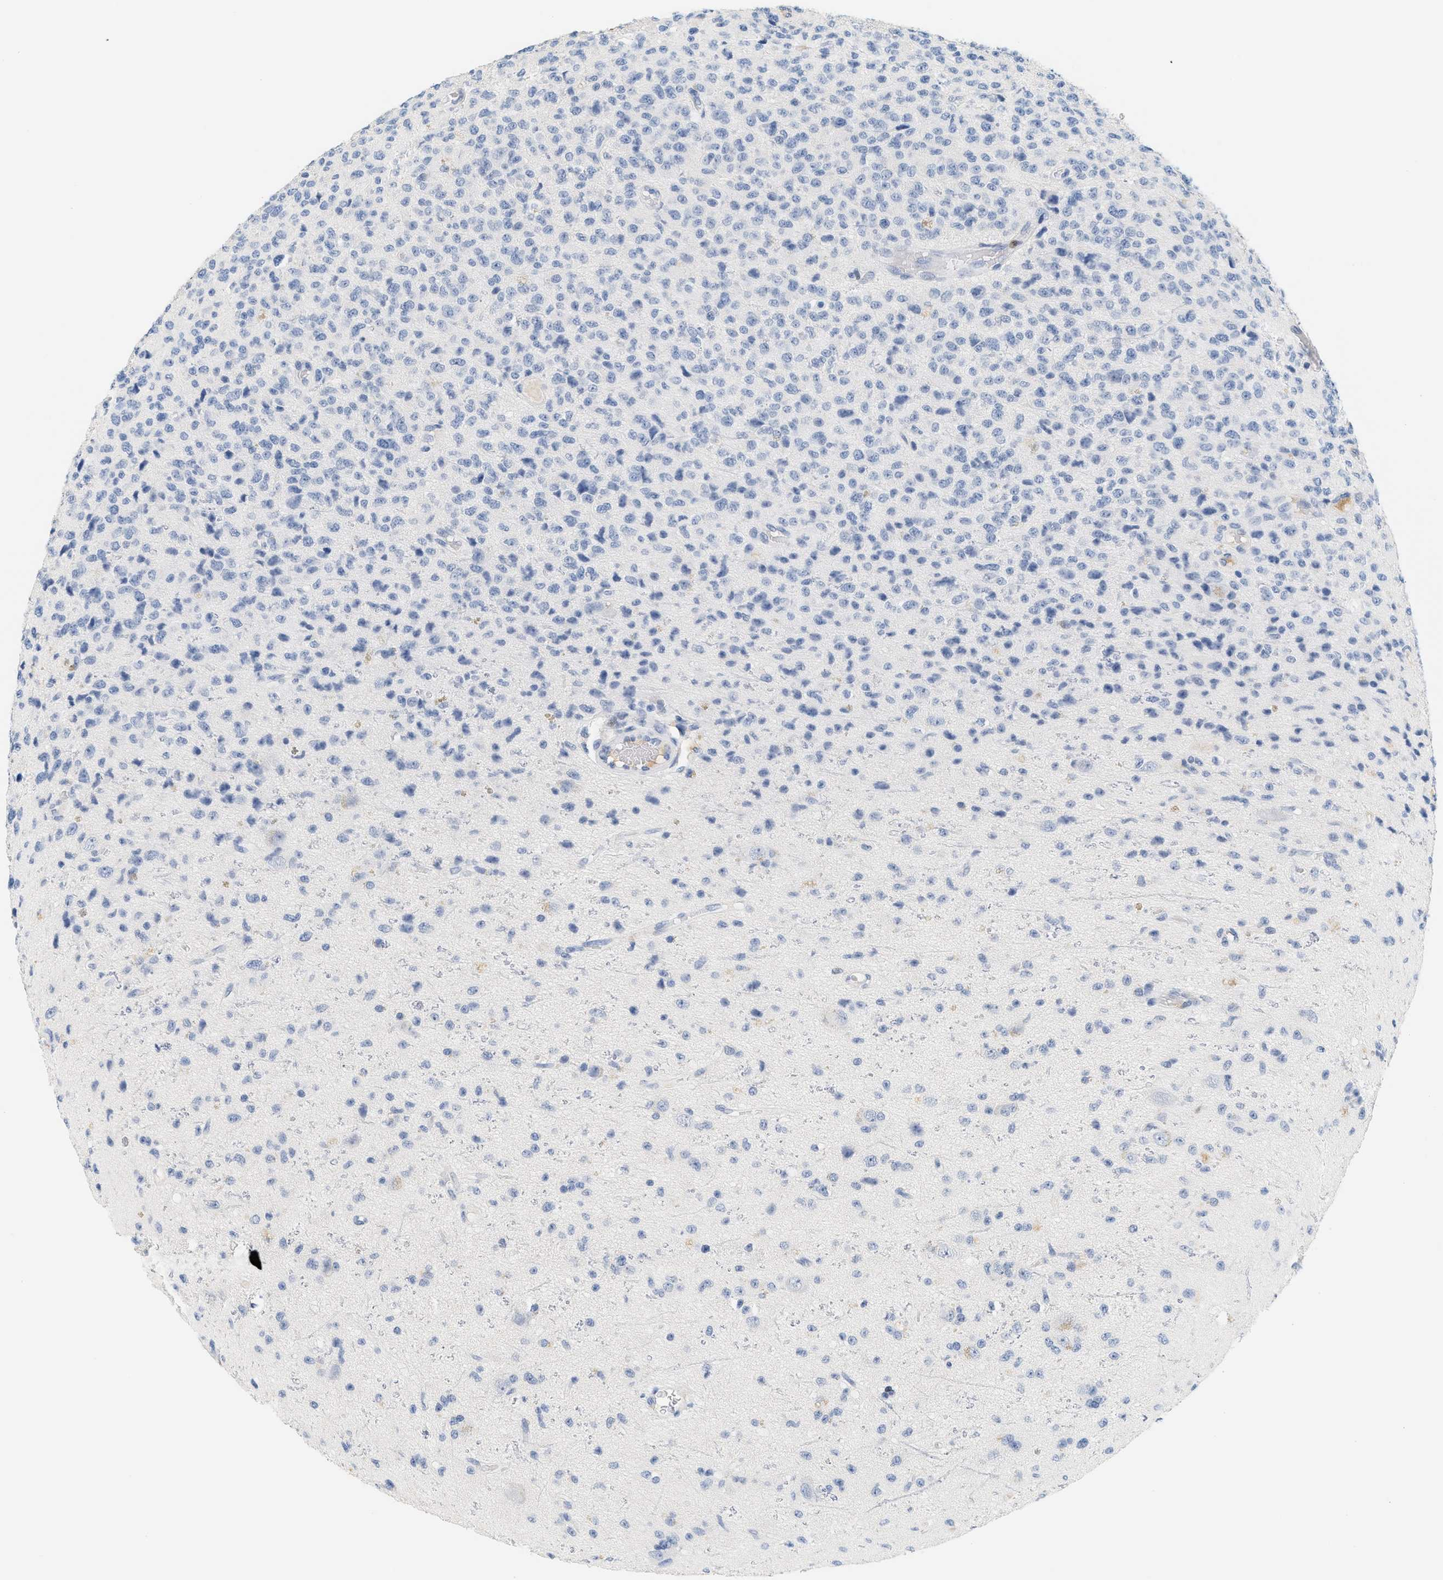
{"staining": {"intensity": "negative", "quantity": "none", "location": "none"}, "tissue": "glioma", "cell_type": "Tumor cells", "image_type": "cancer", "snomed": [{"axis": "morphology", "description": "Glioma, malignant, High grade"}, {"axis": "topography", "description": "pancreas cauda"}], "caption": "Tumor cells are negative for brown protein staining in high-grade glioma (malignant).", "gene": "CFH", "patient": {"sex": "male", "age": 60}}